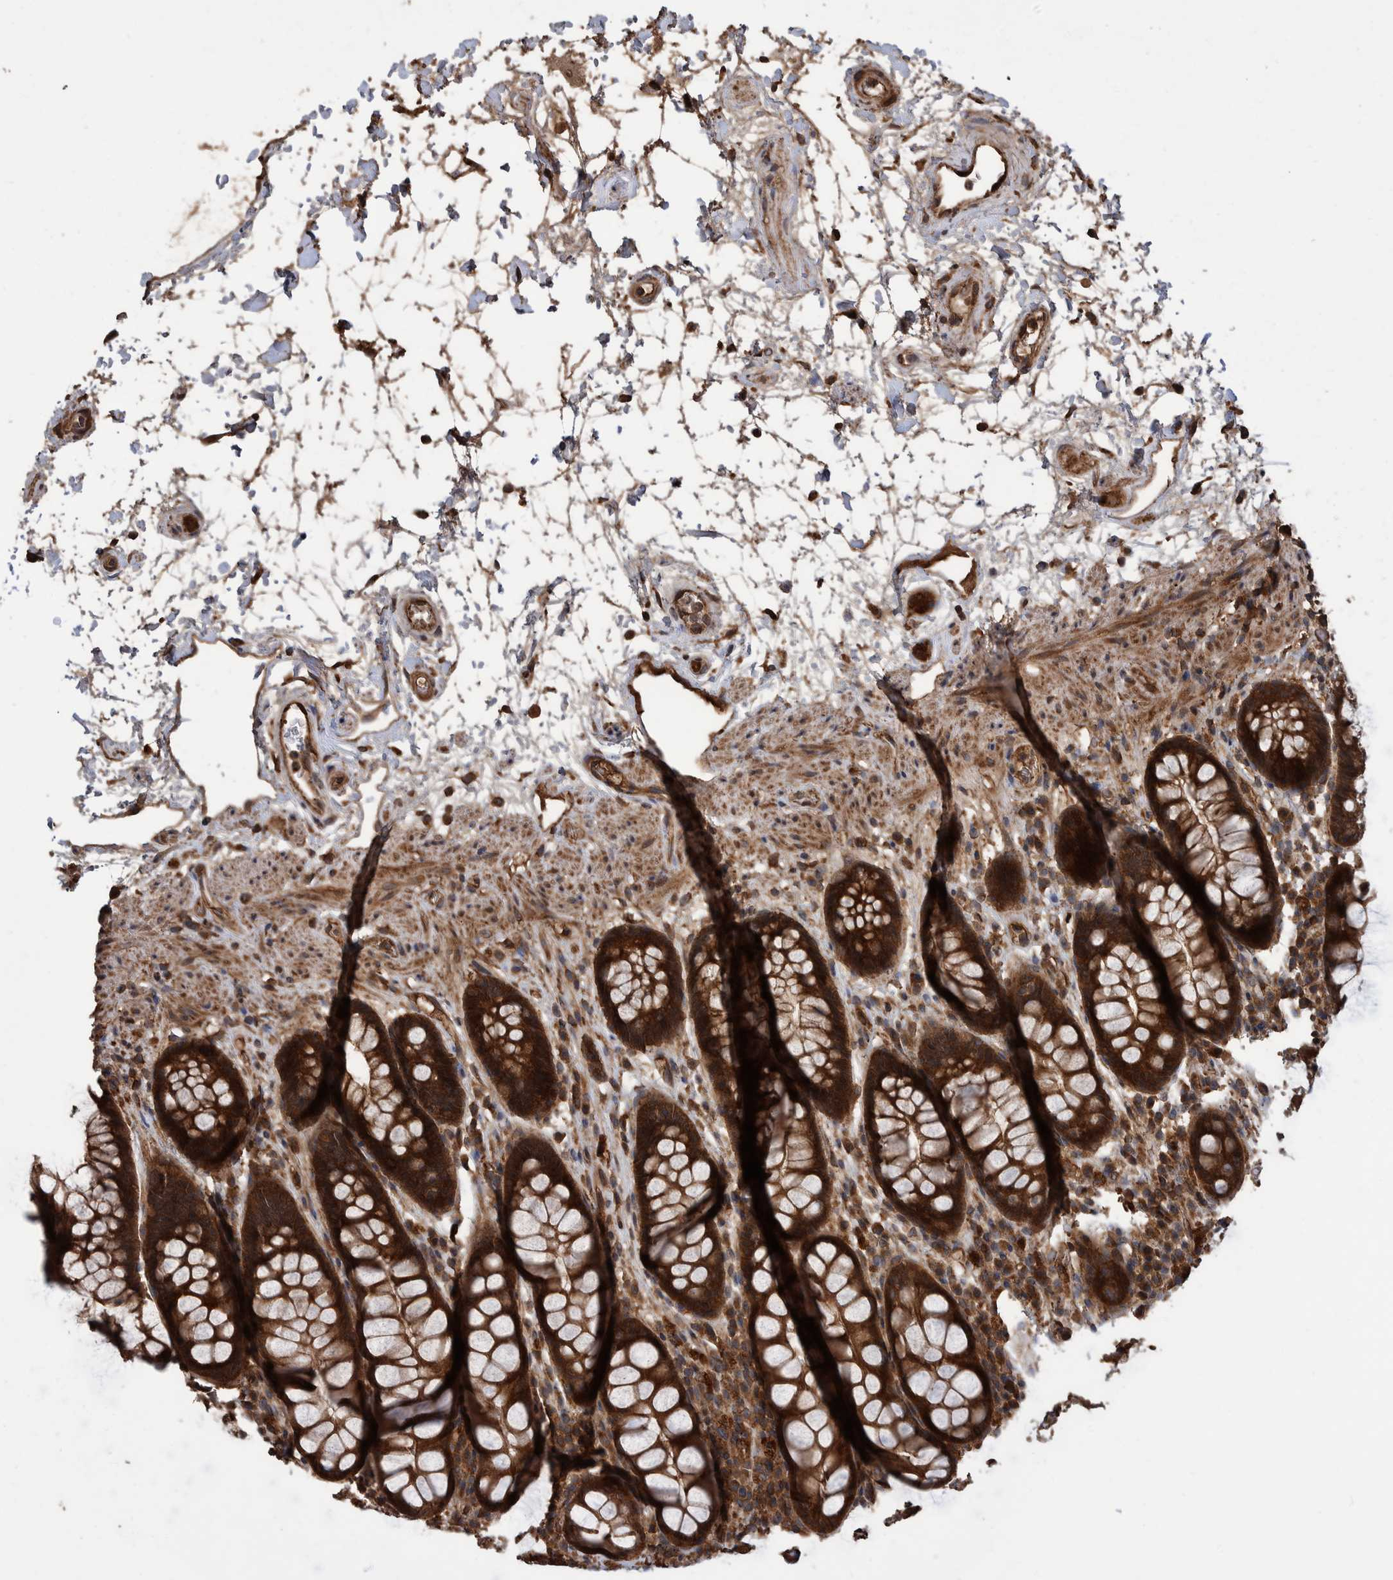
{"staining": {"intensity": "strong", "quantity": ">75%", "location": "cytoplasmic/membranous"}, "tissue": "rectum", "cell_type": "Glandular cells", "image_type": "normal", "snomed": [{"axis": "morphology", "description": "Normal tissue, NOS"}, {"axis": "topography", "description": "Rectum"}], "caption": "Protein expression analysis of unremarkable human rectum reveals strong cytoplasmic/membranous positivity in approximately >75% of glandular cells. Using DAB (brown) and hematoxylin (blue) stains, captured at high magnification using brightfield microscopy.", "gene": "VBP1", "patient": {"sex": "male", "age": 64}}